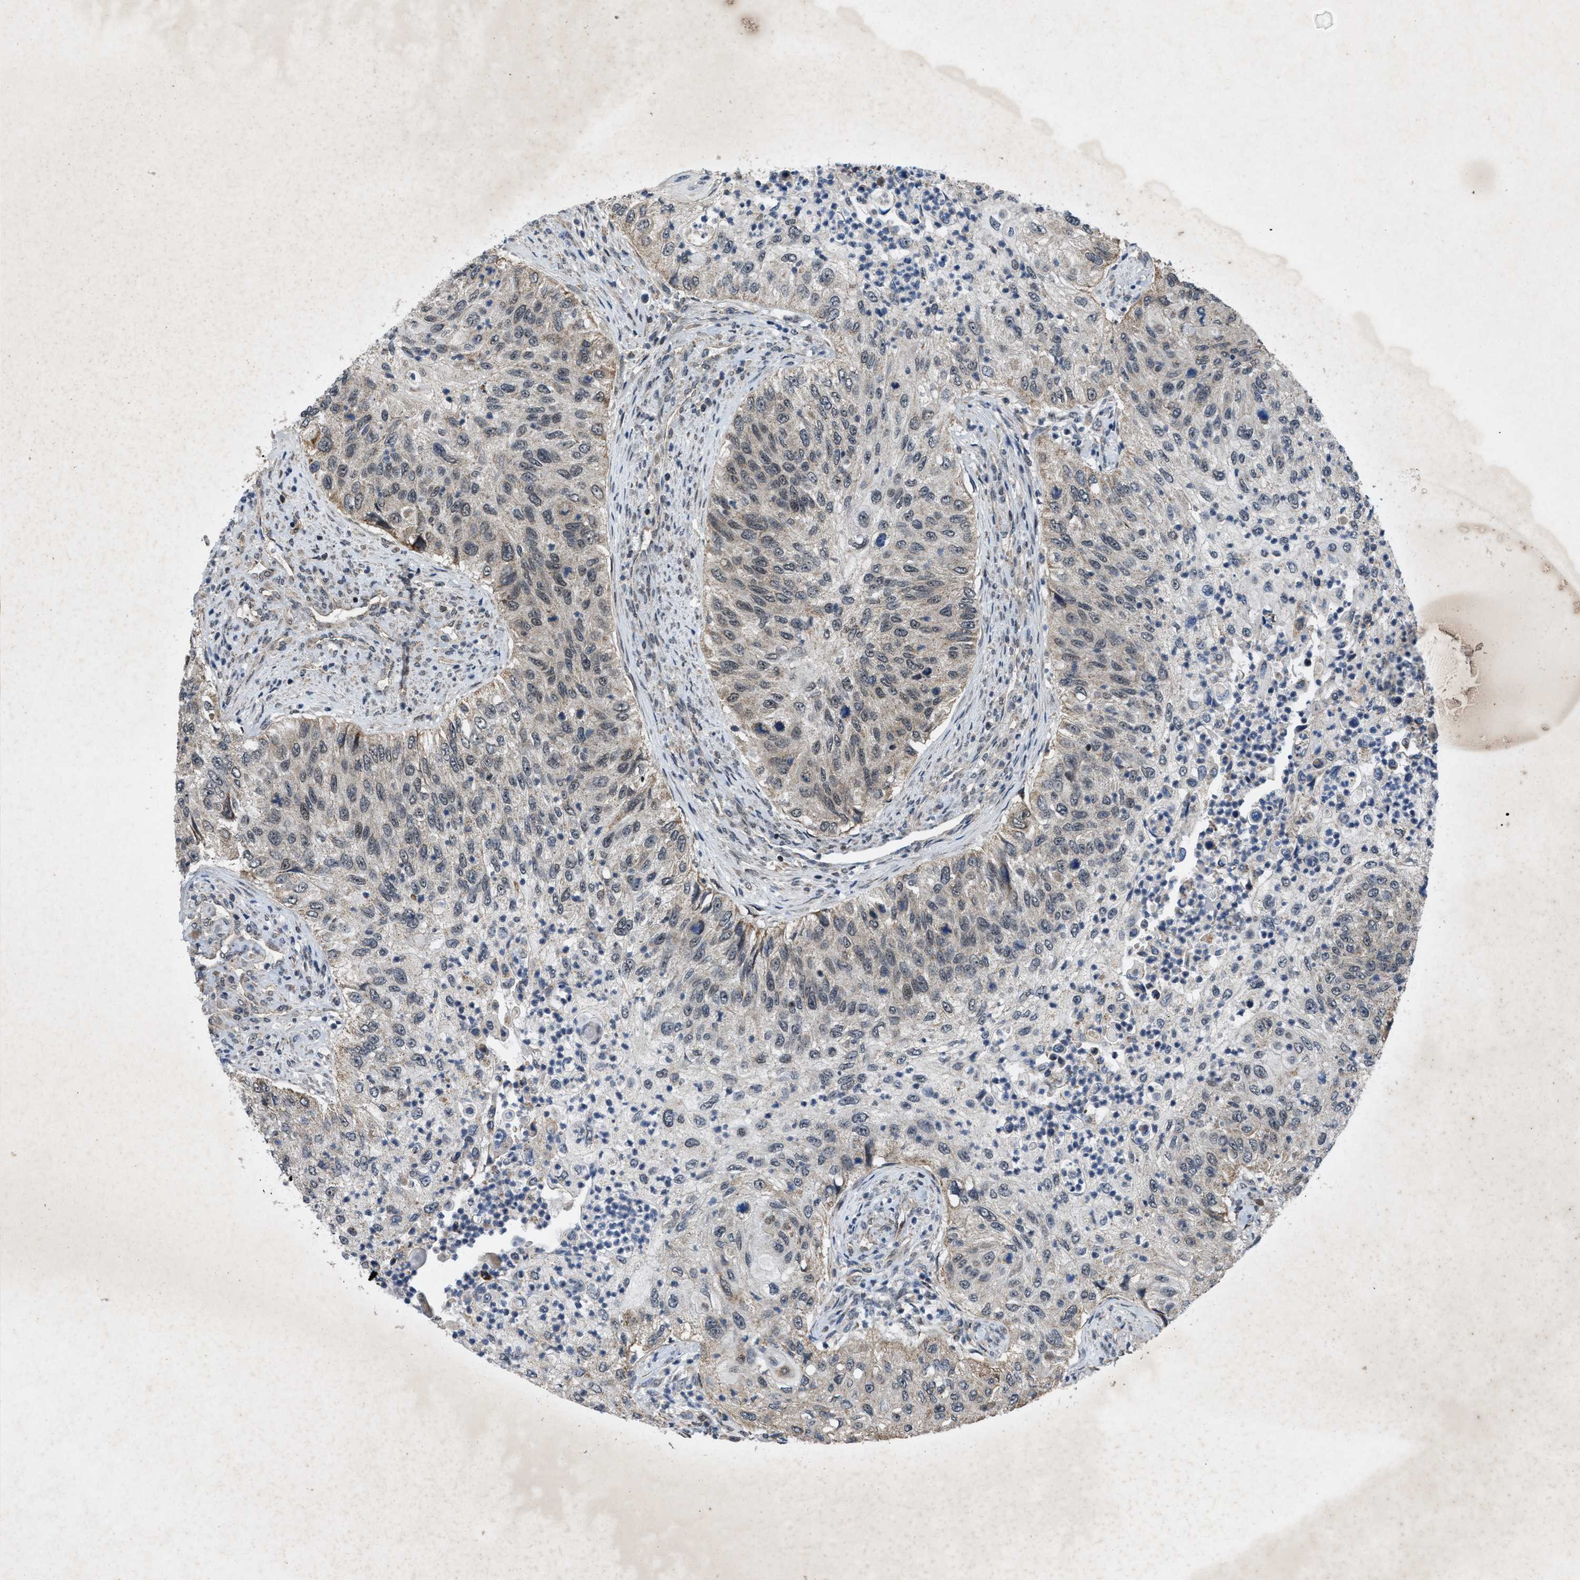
{"staining": {"intensity": "weak", "quantity": "<25%", "location": "cytoplasmic/membranous"}, "tissue": "urothelial cancer", "cell_type": "Tumor cells", "image_type": "cancer", "snomed": [{"axis": "morphology", "description": "Urothelial carcinoma, High grade"}, {"axis": "topography", "description": "Urinary bladder"}], "caption": "DAB (3,3'-diaminobenzidine) immunohistochemical staining of urothelial cancer reveals no significant staining in tumor cells.", "gene": "ZNHIT1", "patient": {"sex": "female", "age": 60}}